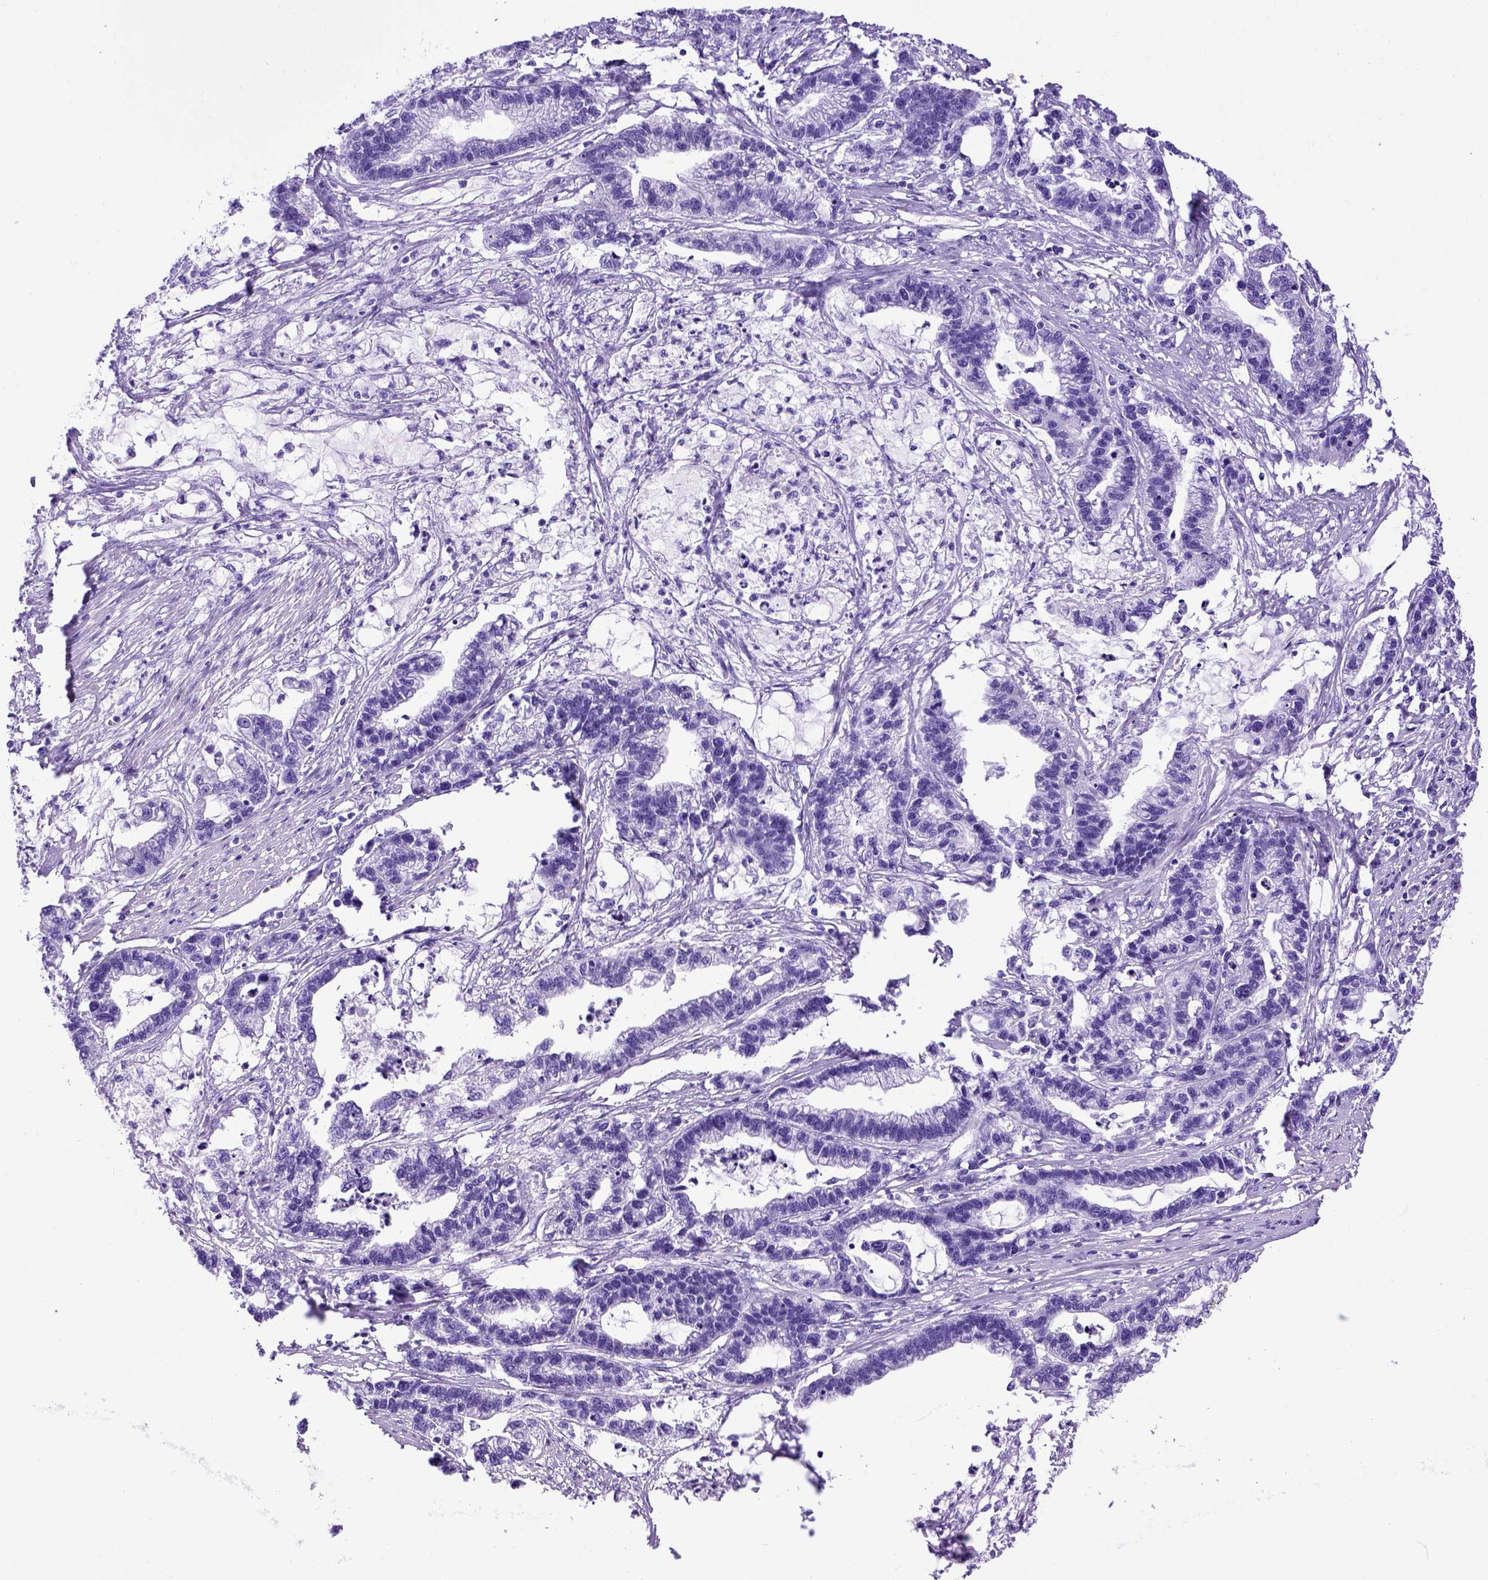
{"staining": {"intensity": "negative", "quantity": "none", "location": "none"}, "tissue": "stomach cancer", "cell_type": "Tumor cells", "image_type": "cancer", "snomed": [{"axis": "morphology", "description": "Adenocarcinoma, NOS"}, {"axis": "topography", "description": "Stomach"}], "caption": "Immunohistochemical staining of stomach cancer reveals no significant positivity in tumor cells. Brightfield microscopy of immunohistochemistry (IHC) stained with DAB (brown) and hematoxylin (blue), captured at high magnification.", "gene": "MEOX2", "patient": {"sex": "male", "age": 83}}